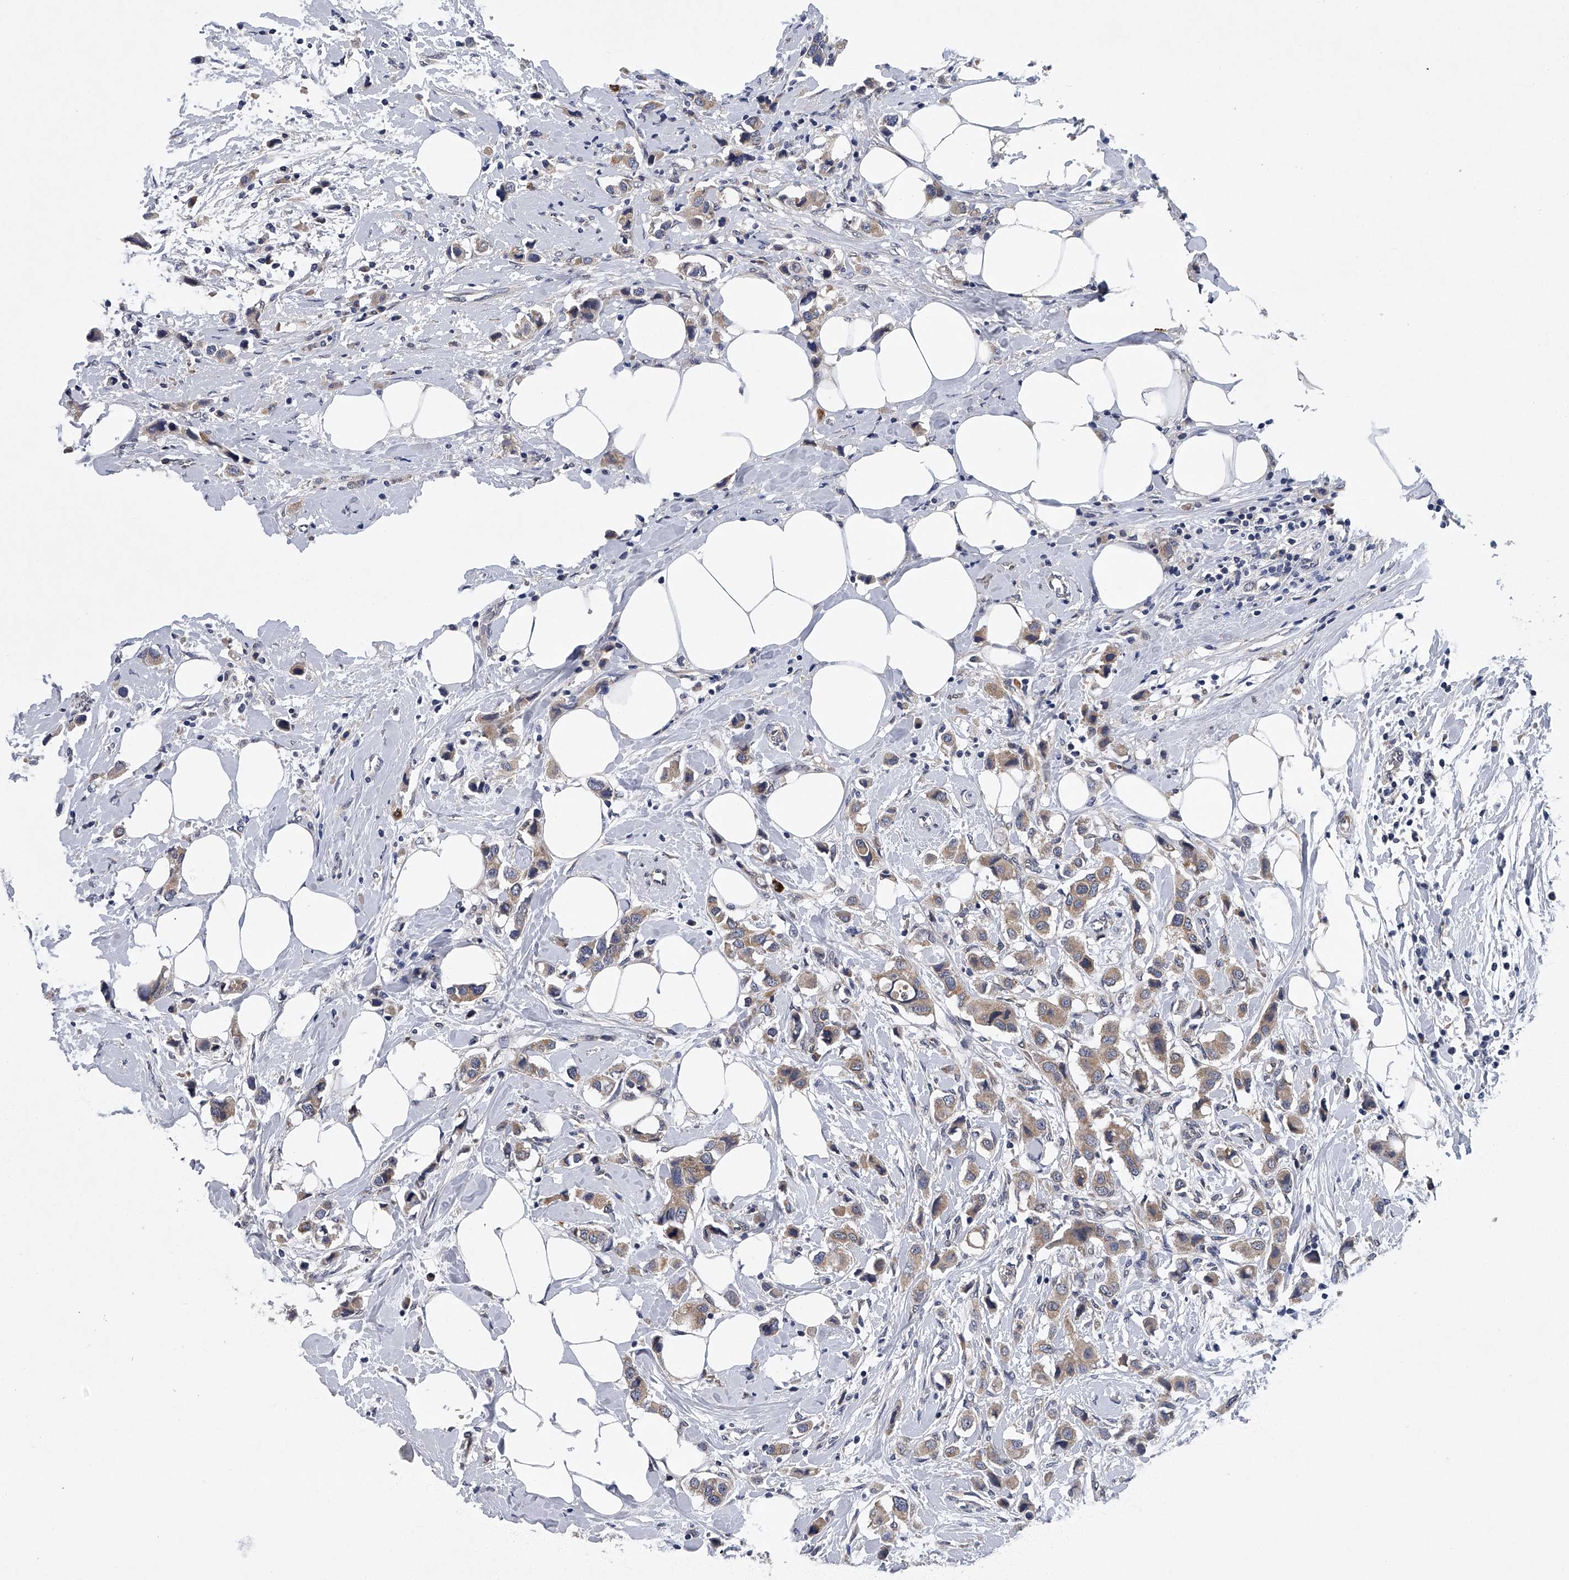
{"staining": {"intensity": "moderate", "quantity": ">75%", "location": "cytoplasmic/membranous"}, "tissue": "breast cancer", "cell_type": "Tumor cells", "image_type": "cancer", "snomed": [{"axis": "morphology", "description": "Normal tissue, NOS"}, {"axis": "morphology", "description": "Duct carcinoma"}, {"axis": "topography", "description": "Breast"}], "caption": "Immunohistochemistry (IHC) staining of breast cancer (invasive ductal carcinoma), which displays medium levels of moderate cytoplasmic/membranous expression in about >75% of tumor cells indicating moderate cytoplasmic/membranous protein positivity. The staining was performed using DAB (brown) for protein detection and nuclei were counterstained in hematoxylin (blue).", "gene": "RNF5", "patient": {"sex": "female", "age": 50}}